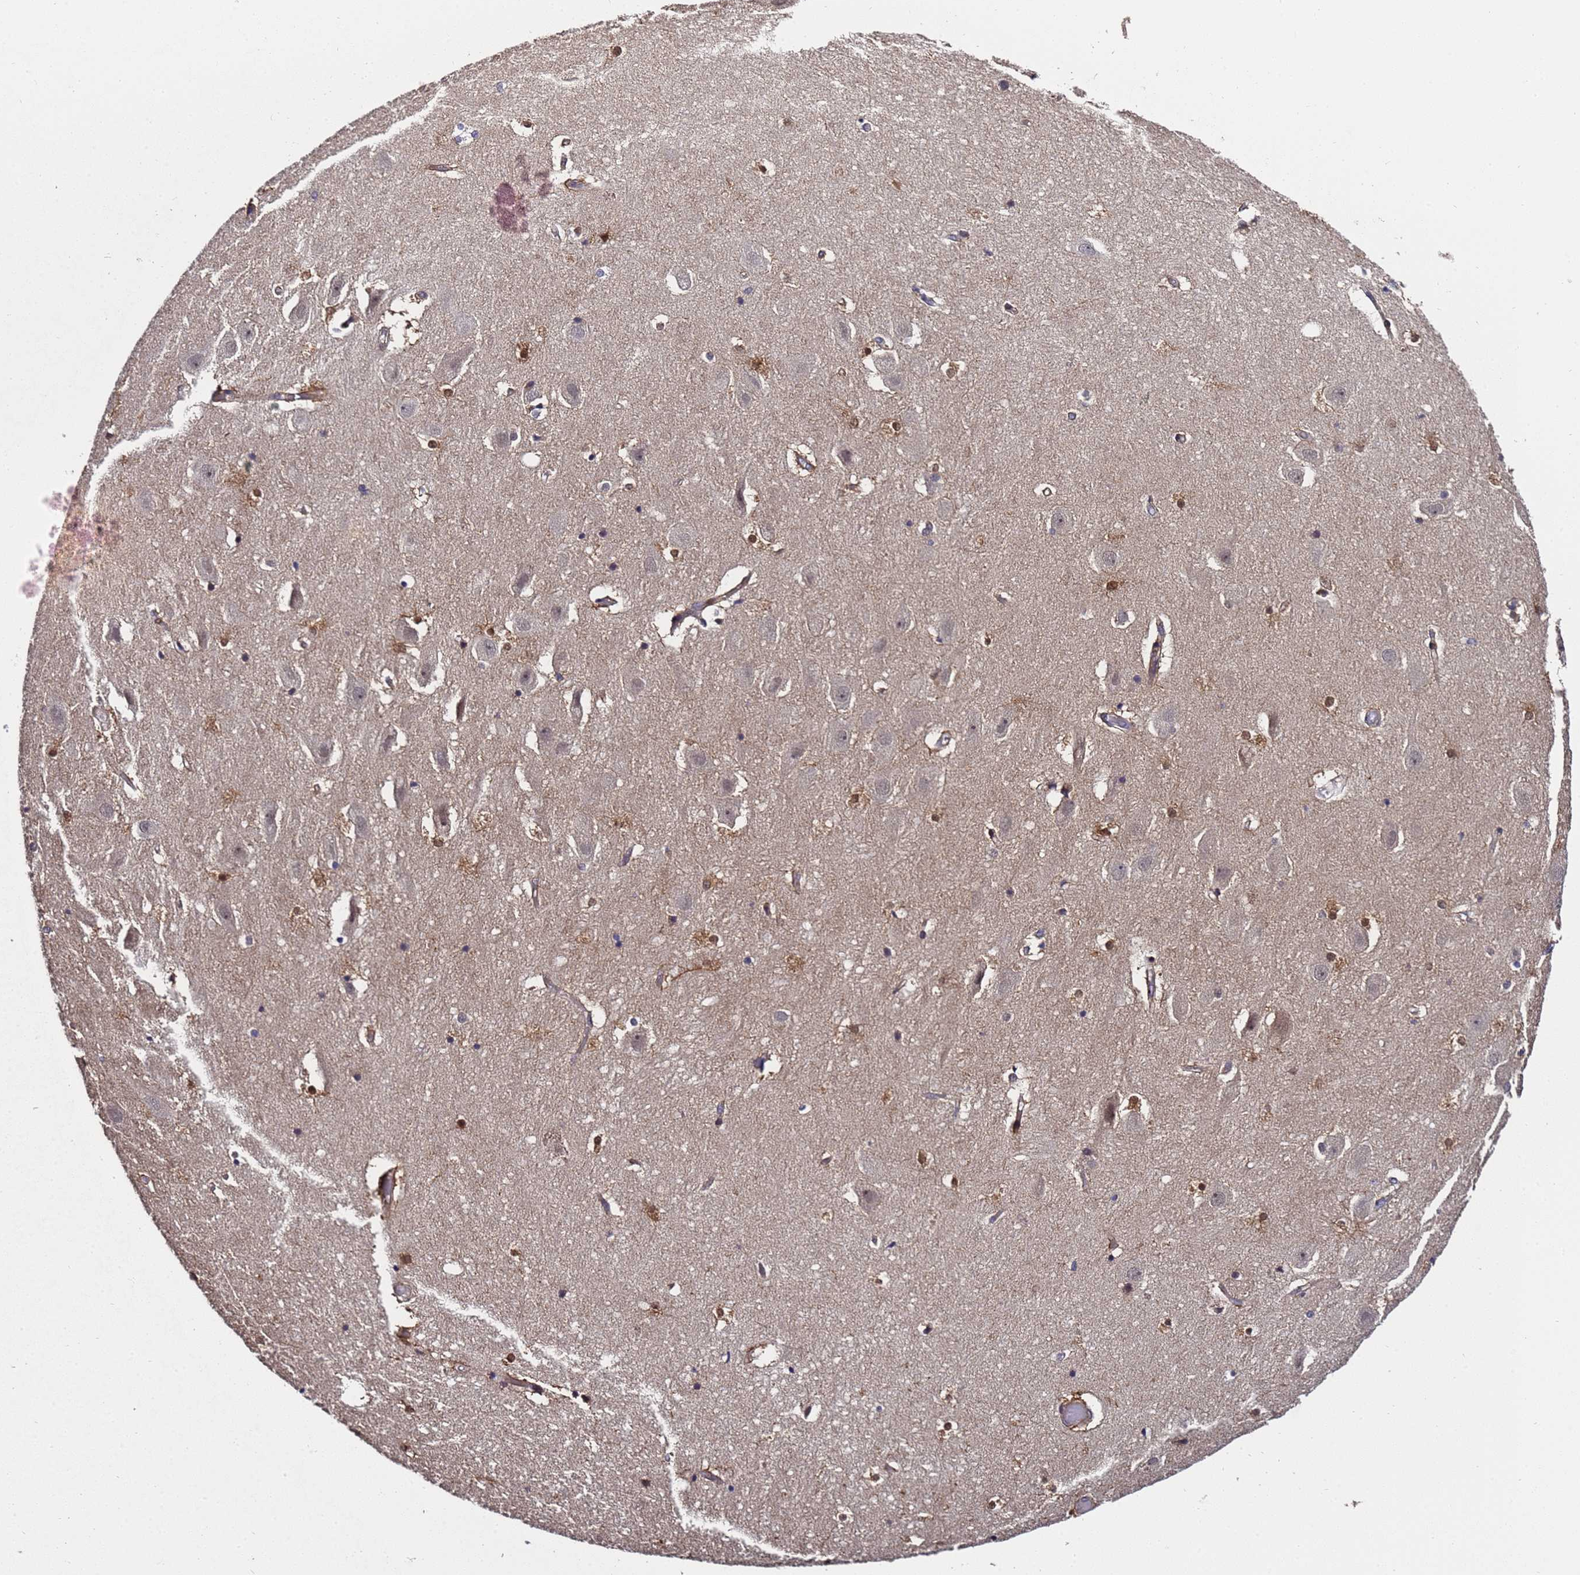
{"staining": {"intensity": "moderate", "quantity": "<25%", "location": "cytoplasmic/membranous,nuclear"}, "tissue": "hippocampus", "cell_type": "Glial cells", "image_type": "normal", "snomed": [{"axis": "morphology", "description": "Normal tissue, NOS"}, {"axis": "topography", "description": "Hippocampus"}], "caption": "Protein positivity by IHC reveals moderate cytoplasmic/membranous,nuclear positivity in approximately <25% of glial cells in benign hippocampus. Immunohistochemistry stains the protein of interest in brown and the nuclei are stained blue.", "gene": "GSTCD", "patient": {"sex": "female", "age": 52}}